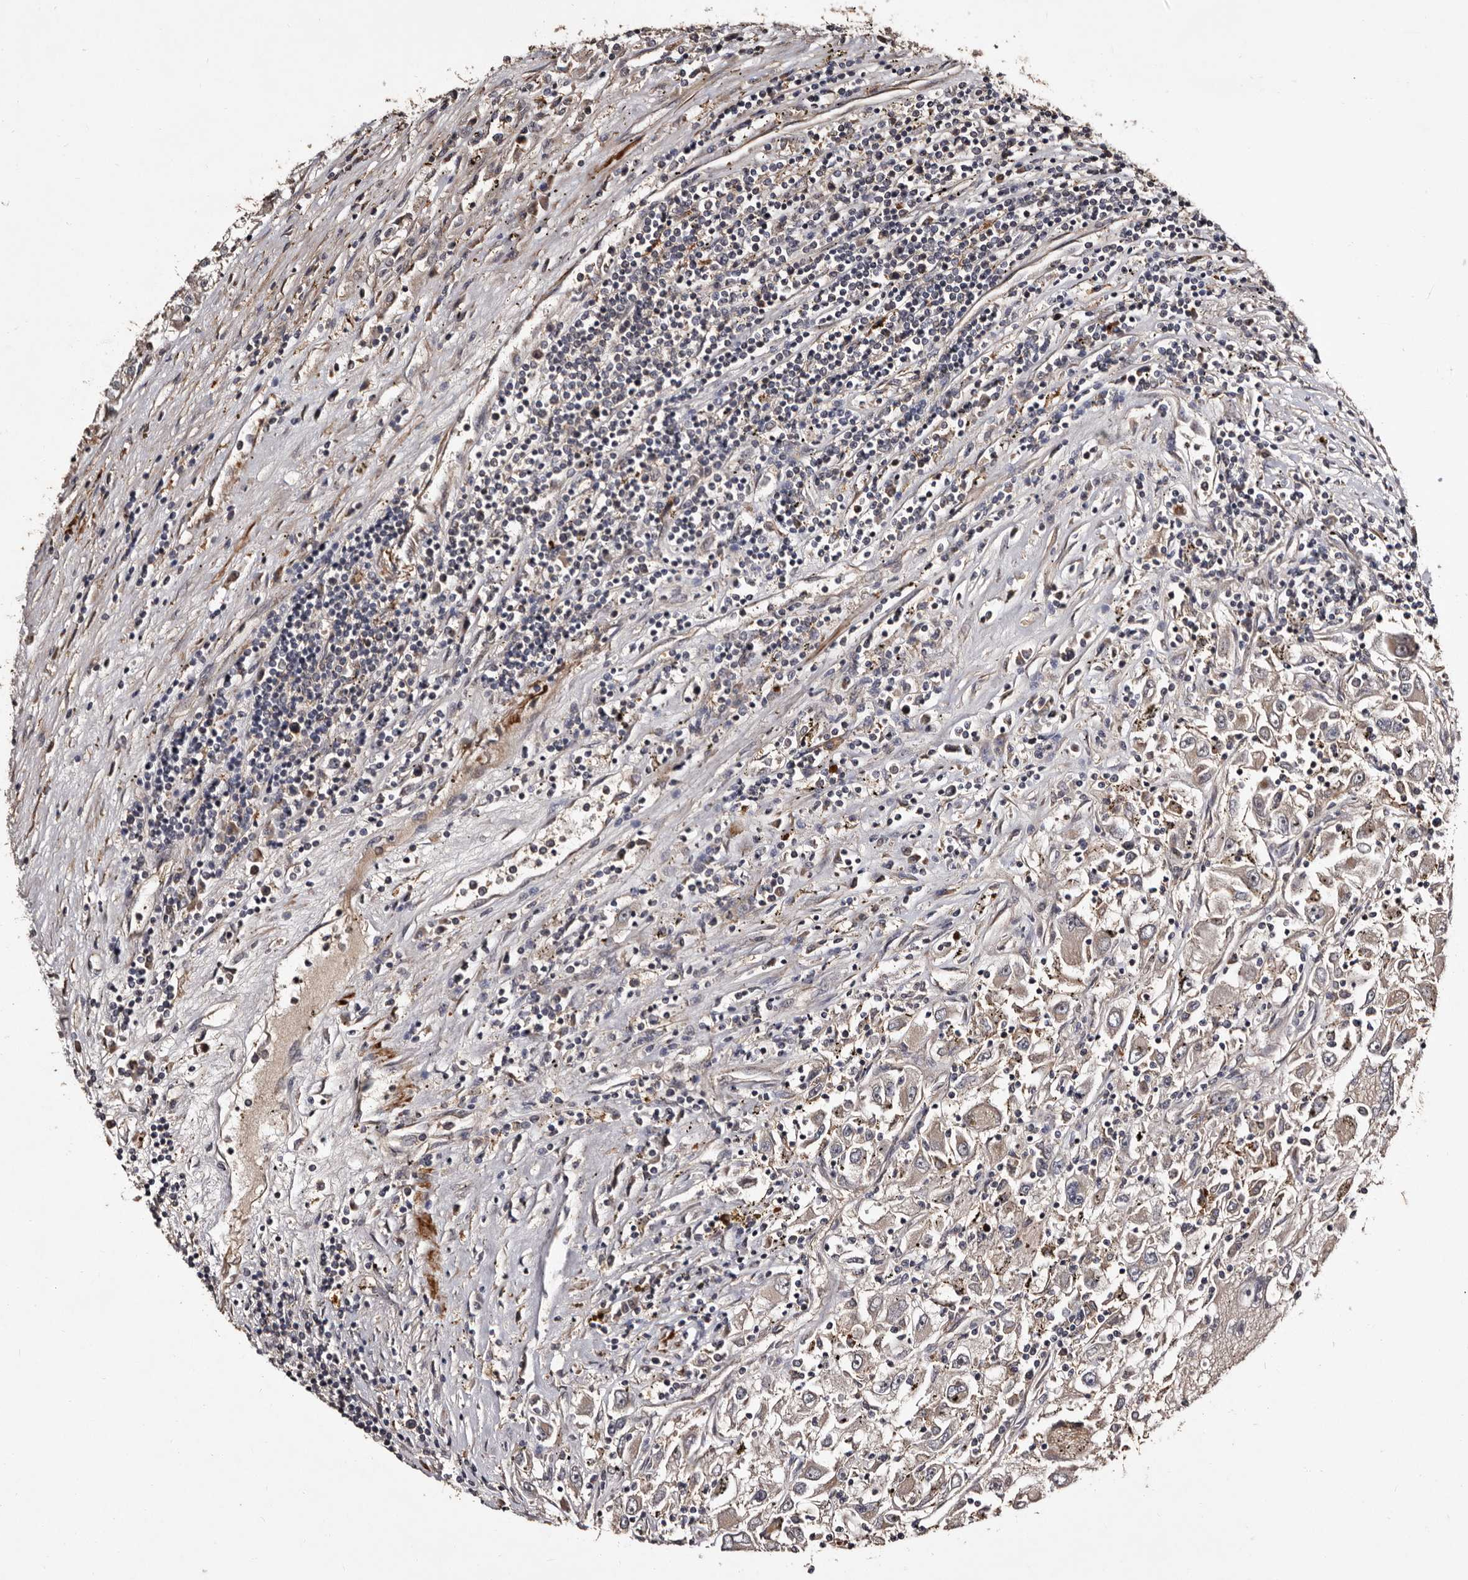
{"staining": {"intensity": "weak", "quantity": "<25%", "location": "cytoplasmic/membranous"}, "tissue": "renal cancer", "cell_type": "Tumor cells", "image_type": "cancer", "snomed": [{"axis": "morphology", "description": "Adenocarcinoma, NOS"}, {"axis": "topography", "description": "Kidney"}], "caption": "Human renal cancer stained for a protein using immunohistochemistry reveals no positivity in tumor cells.", "gene": "PRKD3", "patient": {"sex": "female", "age": 52}}